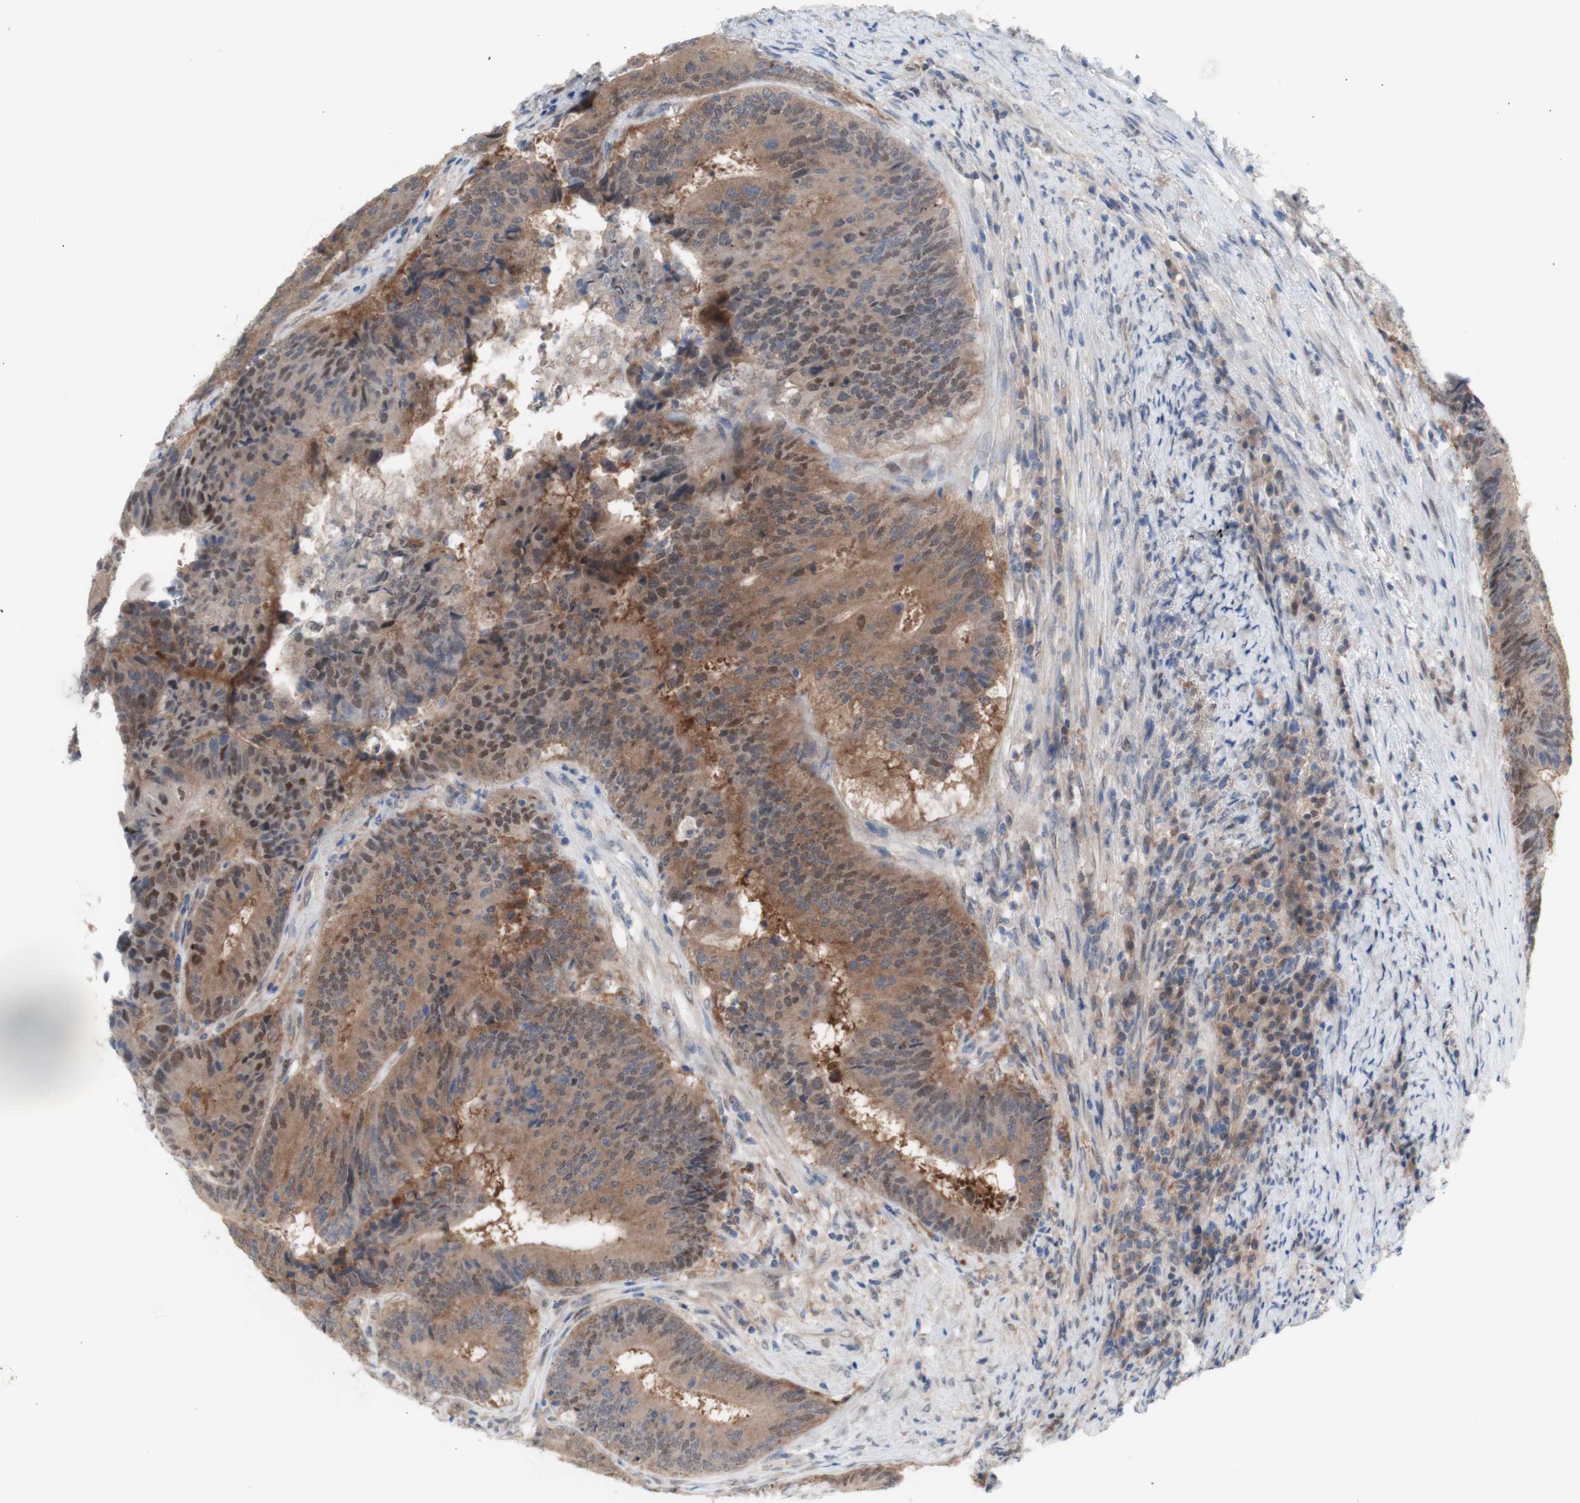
{"staining": {"intensity": "moderate", "quantity": "25%-75%", "location": "cytoplasmic/membranous,nuclear"}, "tissue": "colorectal cancer", "cell_type": "Tumor cells", "image_type": "cancer", "snomed": [{"axis": "morphology", "description": "Adenocarcinoma, NOS"}, {"axis": "topography", "description": "Rectum"}], "caption": "A brown stain labels moderate cytoplasmic/membranous and nuclear positivity of a protein in colorectal adenocarcinoma tumor cells.", "gene": "PRMT5", "patient": {"sex": "male", "age": 72}}